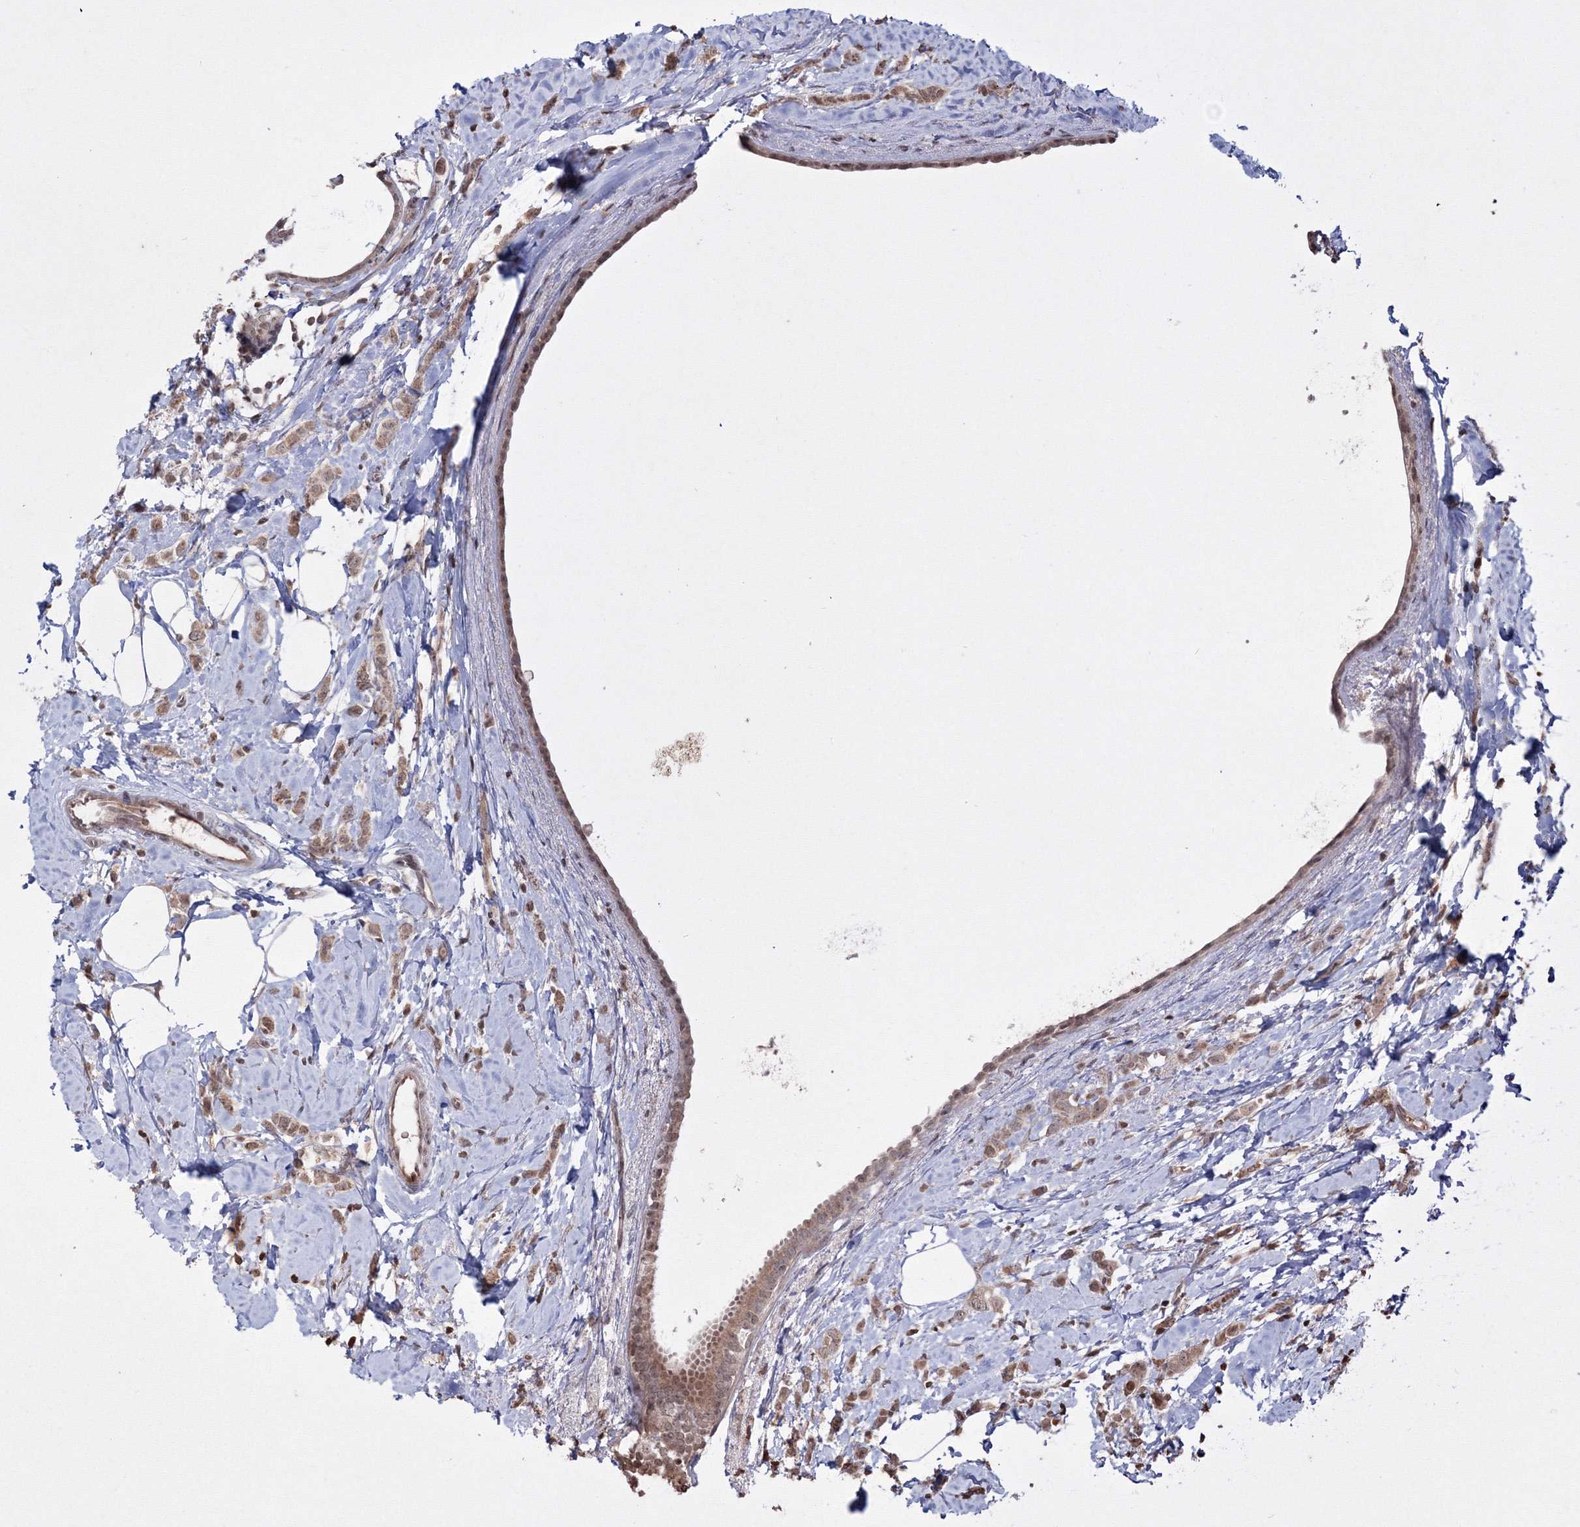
{"staining": {"intensity": "moderate", "quantity": ">75%", "location": "cytoplasmic/membranous"}, "tissue": "breast cancer", "cell_type": "Tumor cells", "image_type": "cancer", "snomed": [{"axis": "morphology", "description": "Lobular carcinoma"}, {"axis": "topography", "description": "Breast"}], "caption": "This is a photomicrograph of immunohistochemistry staining of lobular carcinoma (breast), which shows moderate staining in the cytoplasmic/membranous of tumor cells.", "gene": "PEX13", "patient": {"sex": "female", "age": 47}}